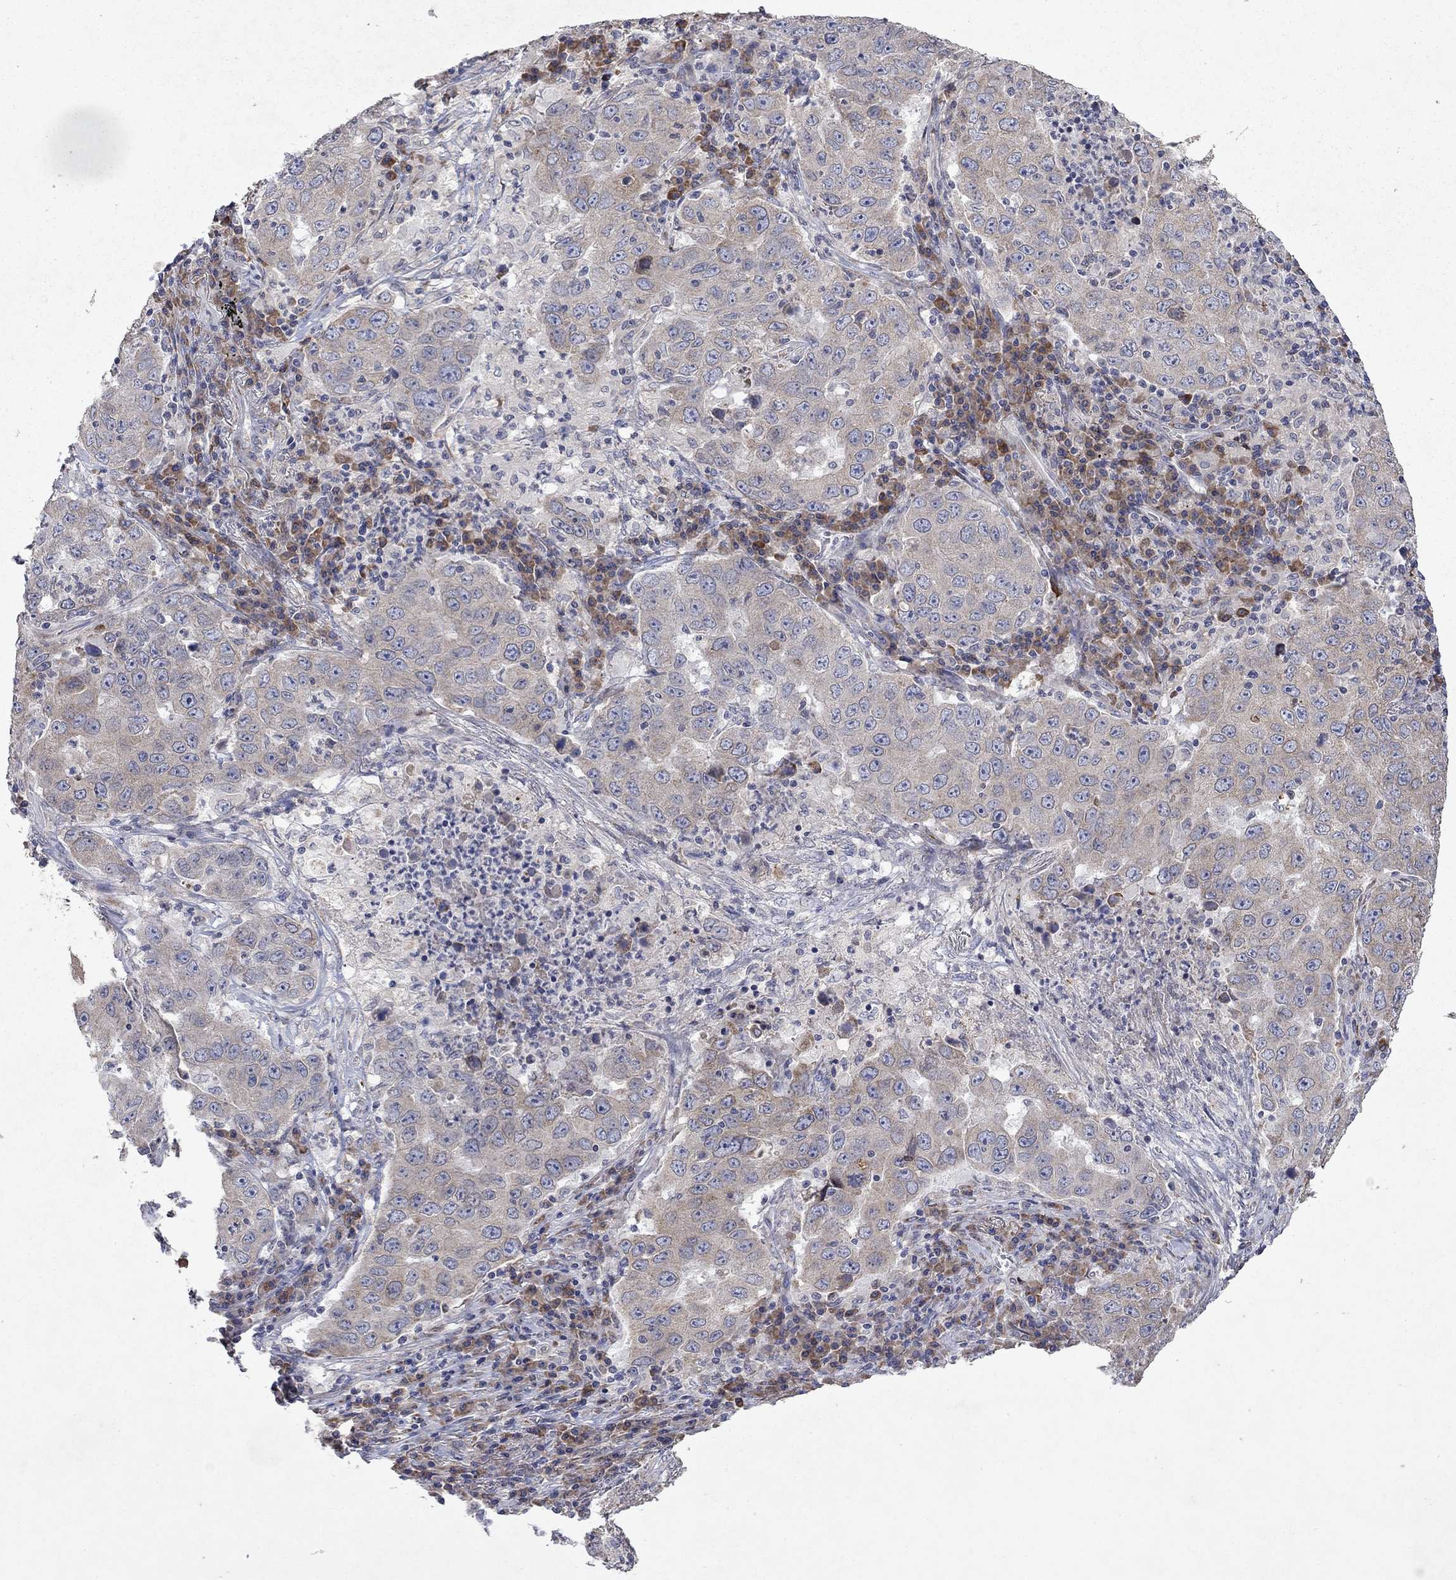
{"staining": {"intensity": "negative", "quantity": "none", "location": "none"}, "tissue": "lung cancer", "cell_type": "Tumor cells", "image_type": "cancer", "snomed": [{"axis": "morphology", "description": "Adenocarcinoma, NOS"}, {"axis": "topography", "description": "Lung"}], "caption": "DAB immunohistochemical staining of lung cancer displays no significant staining in tumor cells.", "gene": "TMEM97", "patient": {"sex": "male", "age": 73}}